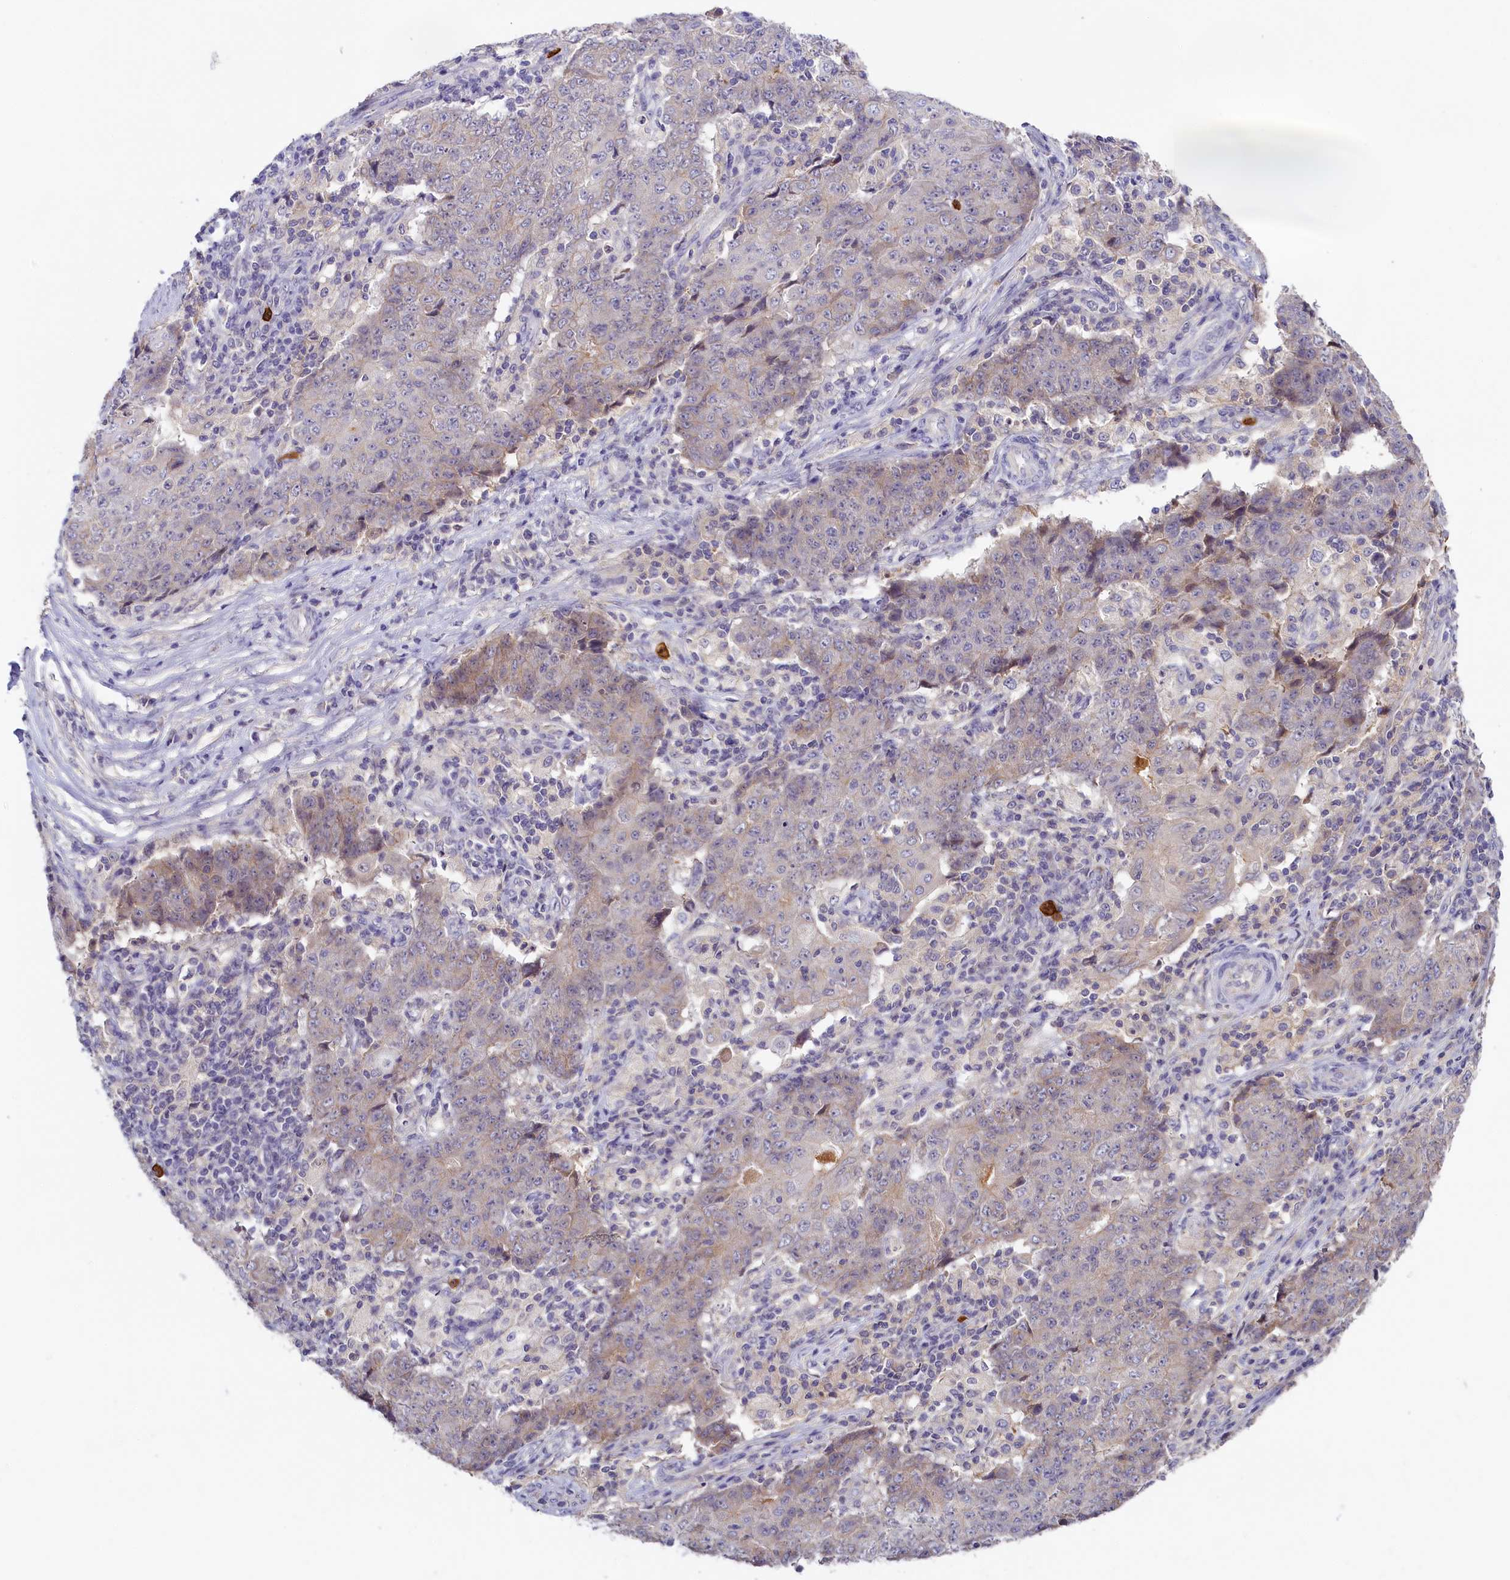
{"staining": {"intensity": "weak", "quantity": "<25%", "location": "cytoplasmic/membranous"}, "tissue": "ovarian cancer", "cell_type": "Tumor cells", "image_type": "cancer", "snomed": [{"axis": "morphology", "description": "Carcinoma, endometroid"}, {"axis": "topography", "description": "Ovary"}], "caption": "Image shows no significant protein positivity in tumor cells of endometroid carcinoma (ovarian).", "gene": "ADGRD1", "patient": {"sex": "female", "age": 42}}